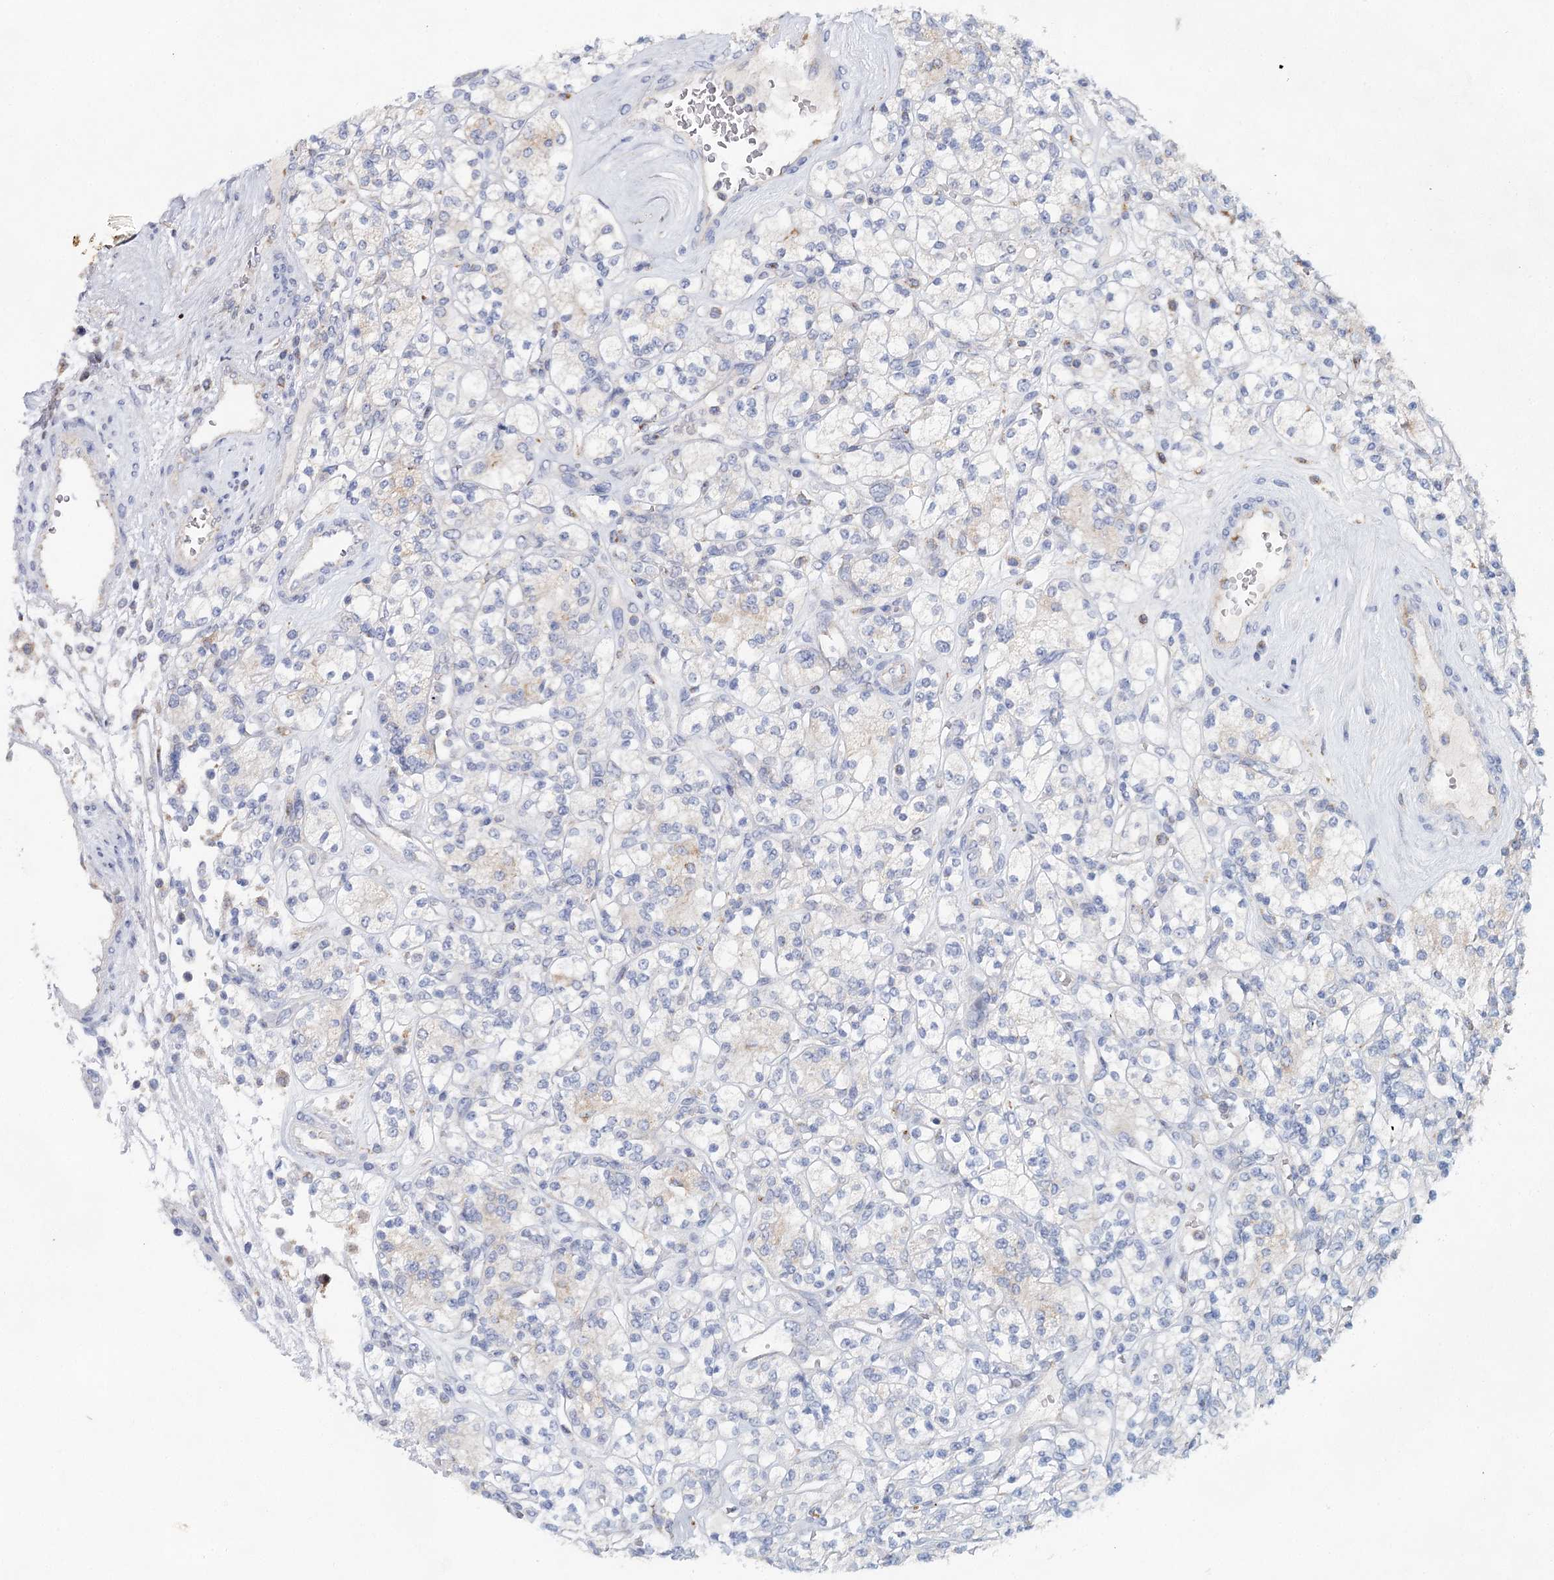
{"staining": {"intensity": "weak", "quantity": "<25%", "location": "cytoplasmic/membranous"}, "tissue": "renal cancer", "cell_type": "Tumor cells", "image_type": "cancer", "snomed": [{"axis": "morphology", "description": "Adenocarcinoma, NOS"}, {"axis": "topography", "description": "Kidney"}], "caption": "Adenocarcinoma (renal) stained for a protein using immunohistochemistry (IHC) displays no staining tumor cells.", "gene": "XPO6", "patient": {"sex": "male", "age": 77}}